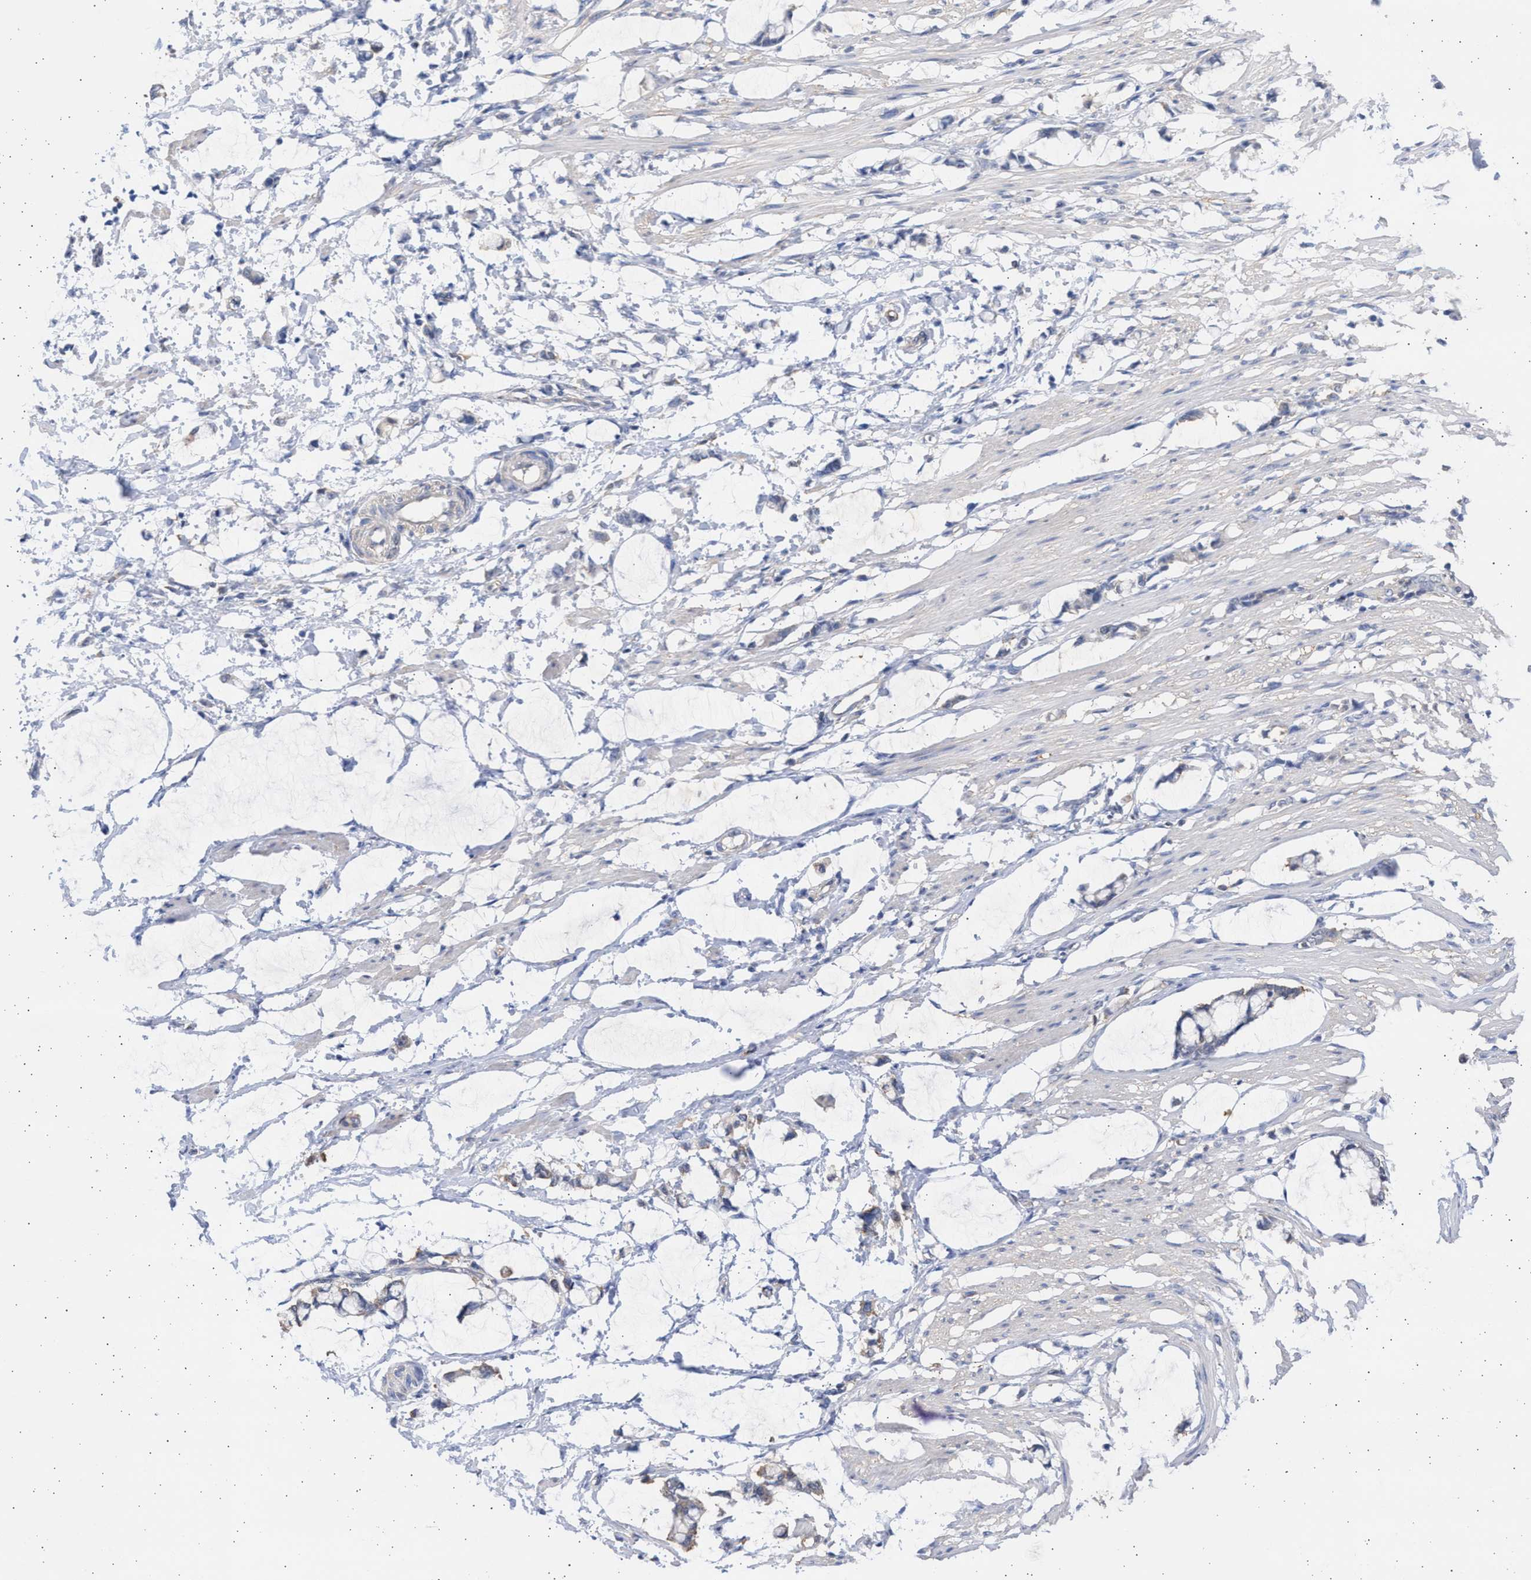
{"staining": {"intensity": "weak", "quantity": "<25%", "location": "cytoplasmic/membranous"}, "tissue": "smooth muscle", "cell_type": "Smooth muscle cells", "image_type": "normal", "snomed": [{"axis": "morphology", "description": "Normal tissue, NOS"}, {"axis": "morphology", "description": "Adenocarcinoma, NOS"}, {"axis": "topography", "description": "Smooth muscle"}, {"axis": "topography", "description": "Colon"}], "caption": "Smooth muscle stained for a protein using IHC demonstrates no positivity smooth muscle cells.", "gene": "ALDOC", "patient": {"sex": "male", "age": 14}}